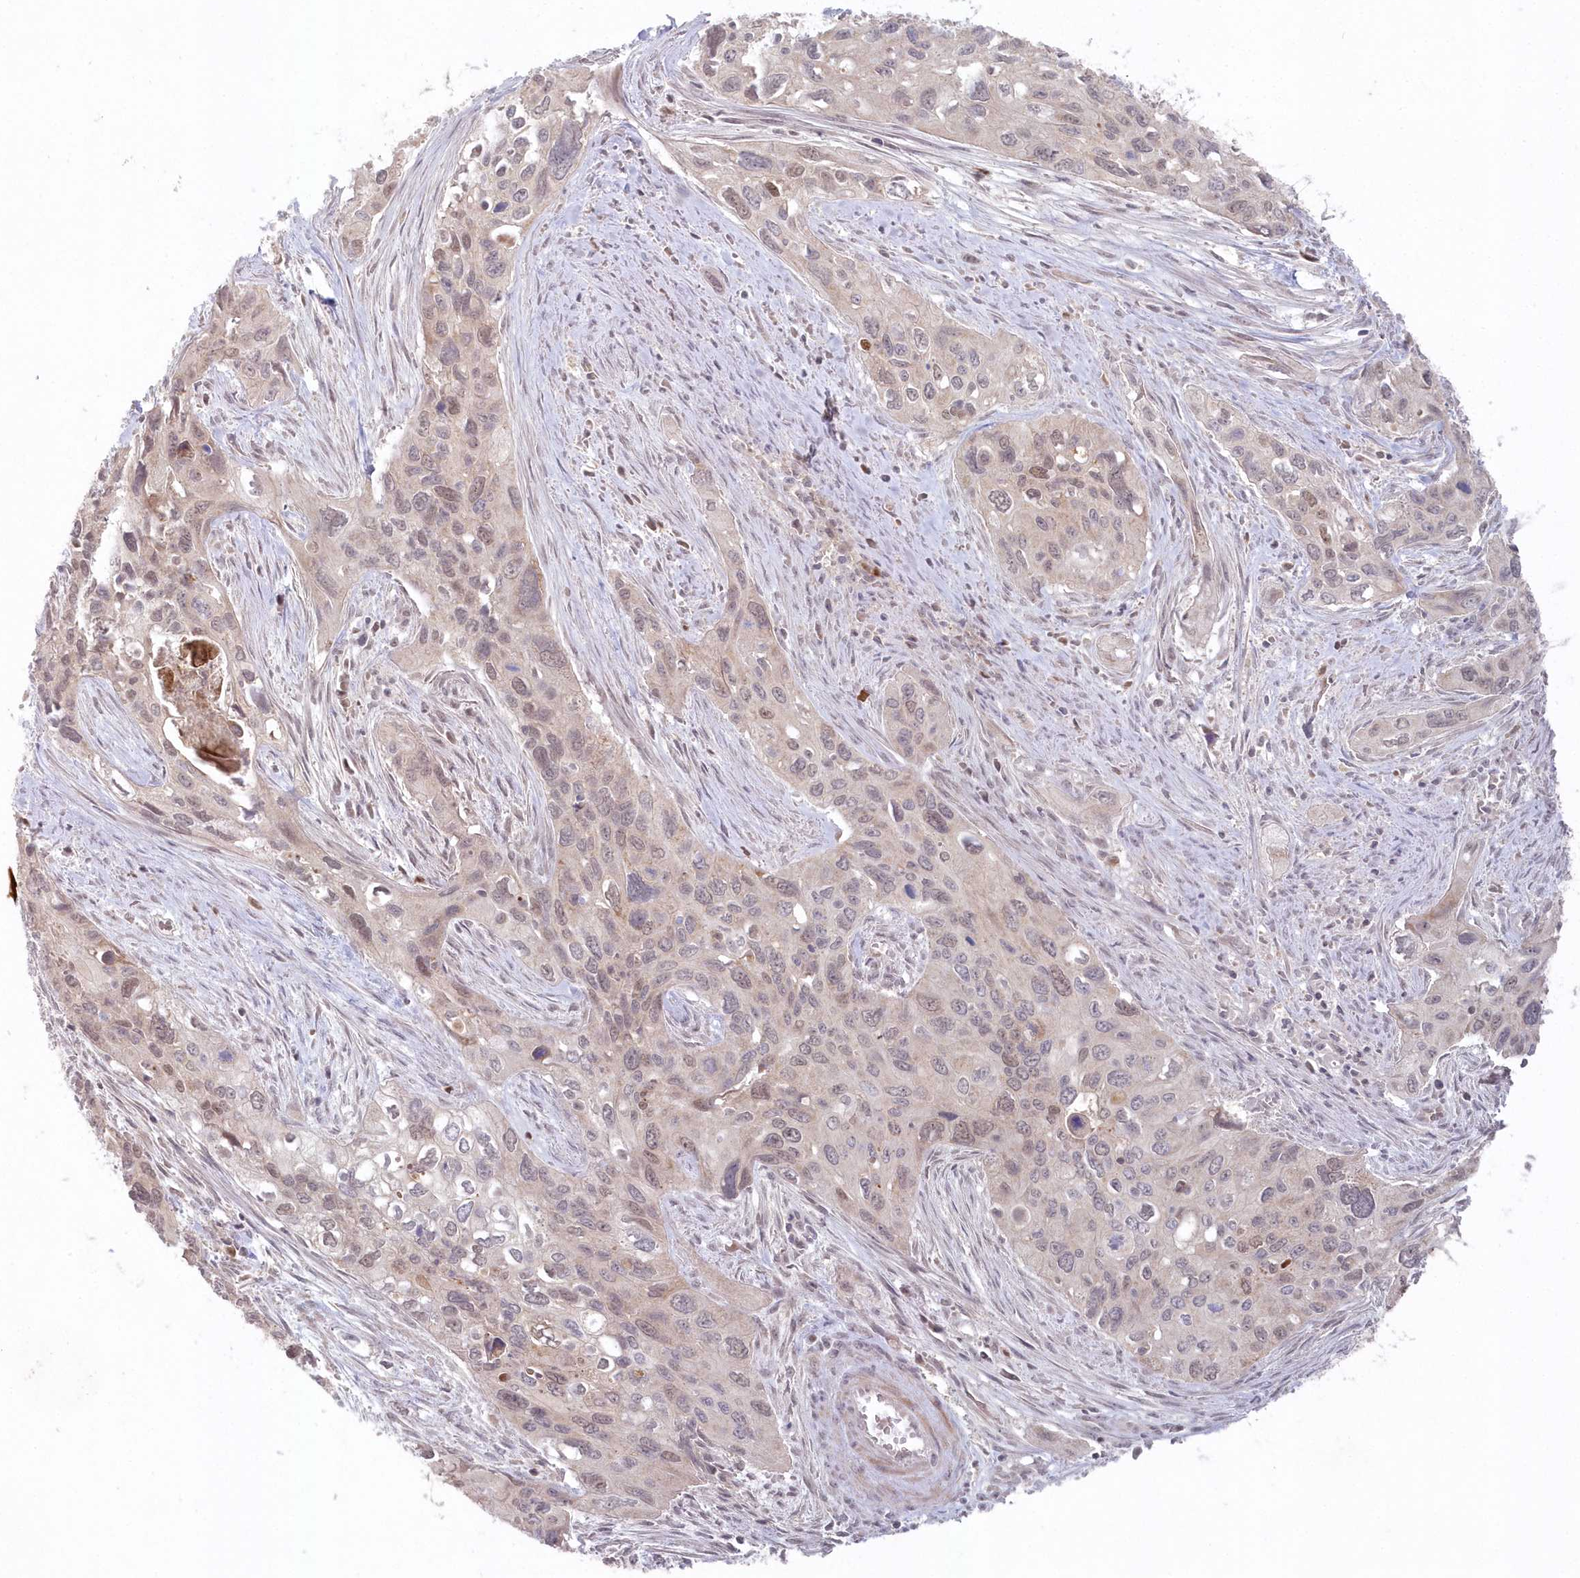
{"staining": {"intensity": "weak", "quantity": "<25%", "location": "nuclear"}, "tissue": "cervical cancer", "cell_type": "Tumor cells", "image_type": "cancer", "snomed": [{"axis": "morphology", "description": "Squamous cell carcinoma, NOS"}, {"axis": "topography", "description": "Cervix"}], "caption": "There is no significant positivity in tumor cells of cervical cancer. (DAB (3,3'-diaminobenzidine) immunohistochemistry (IHC) with hematoxylin counter stain).", "gene": "ASCC1", "patient": {"sex": "female", "age": 55}}